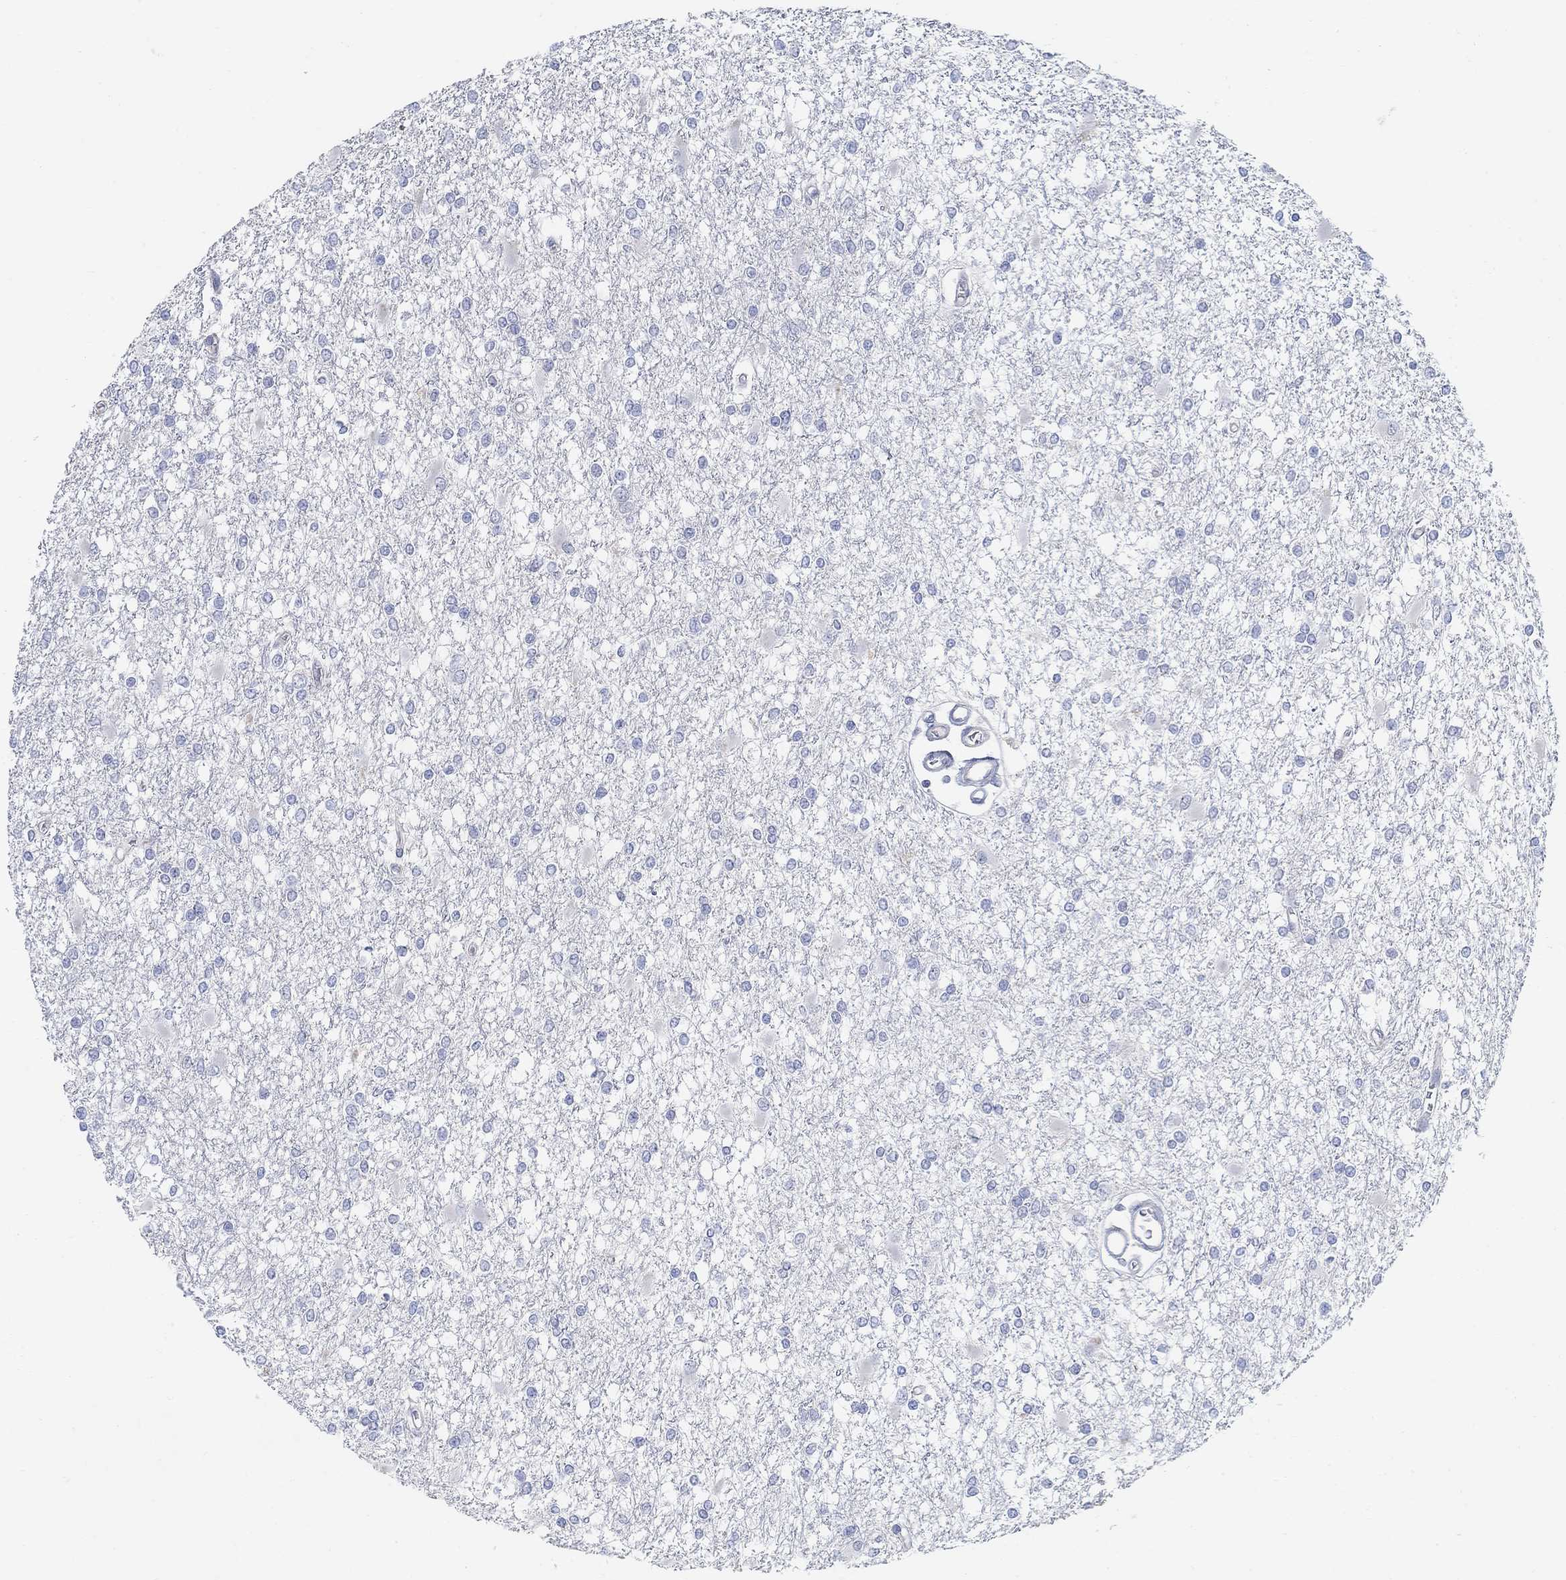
{"staining": {"intensity": "negative", "quantity": "none", "location": "none"}, "tissue": "glioma", "cell_type": "Tumor cells", "image_type": "cancer", "snomed": [{"axis": "morphology", "description": "Glioma, malignant, High grade"}, {"axis": "topography", "description": "Cerebral cortex"}], "caption": "Human glioma stained for a protein using immunohistochemistry displays no positivity in tumor cells.", "gene": "ANO7", "patient": {"sex": "male", "age": 79}}